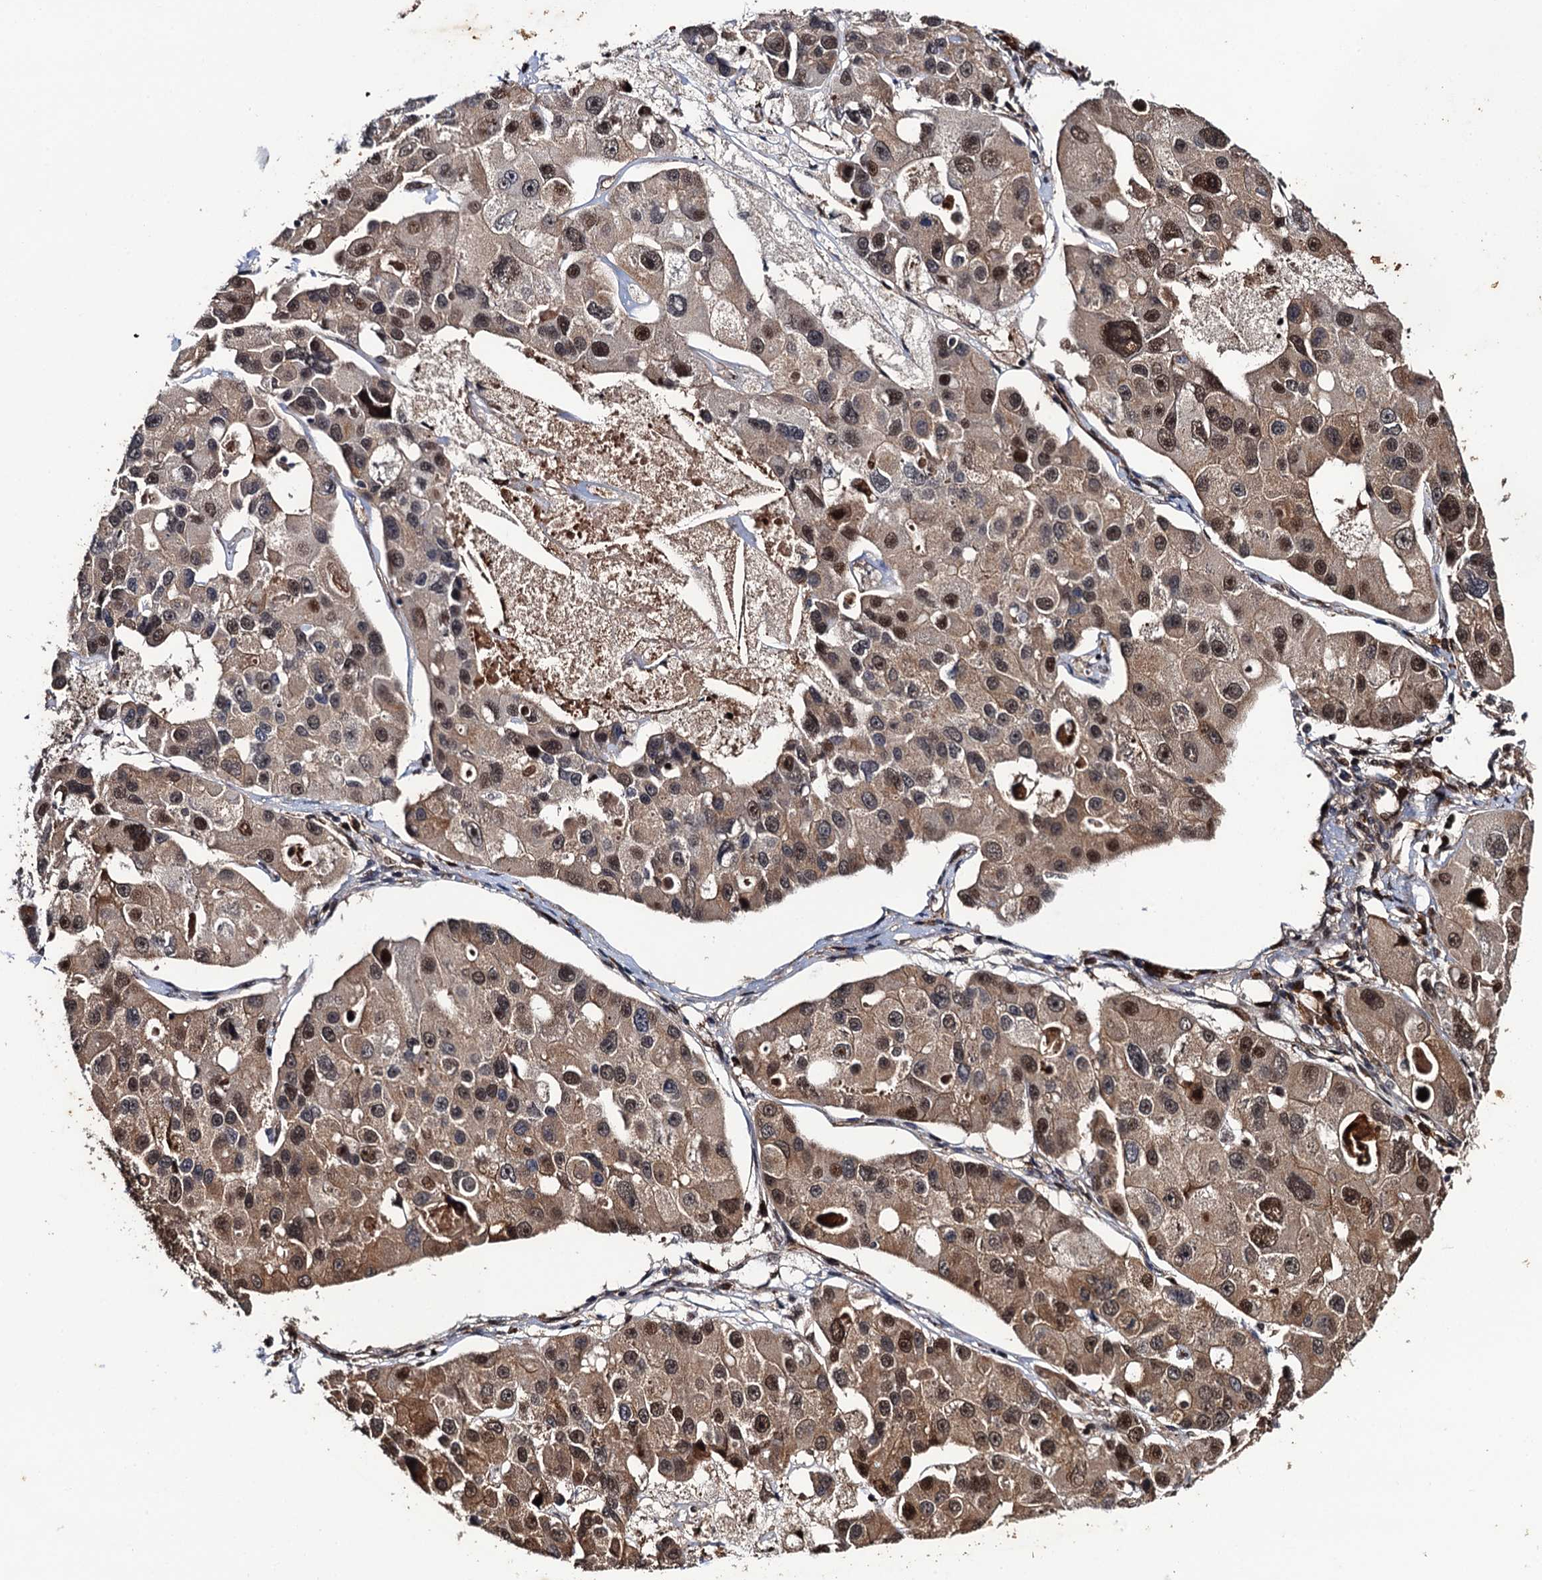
{"staining": {"intensity": "moderate", "quantity": "25%-75%", "location": "cytoplasmic/membranous,nuclear"}, "tissue": "lung cancer", "cell_type": "Tumor cells", "image_type": "cancer", "snomed": [{"axis": "morphology", "description": "Adenocarcinoma, NOS"}, {"axis": "topography", "description": "Lung"}], "caption": "Protein expression analysis of human lung adenocarcinoma reveals moderate cytoplasmic/membranous and nuclear positivity in approximately 25%-75% of tumor cells.", "gene": "CDC23", "patient": {"sex": "female", "age": 54}}